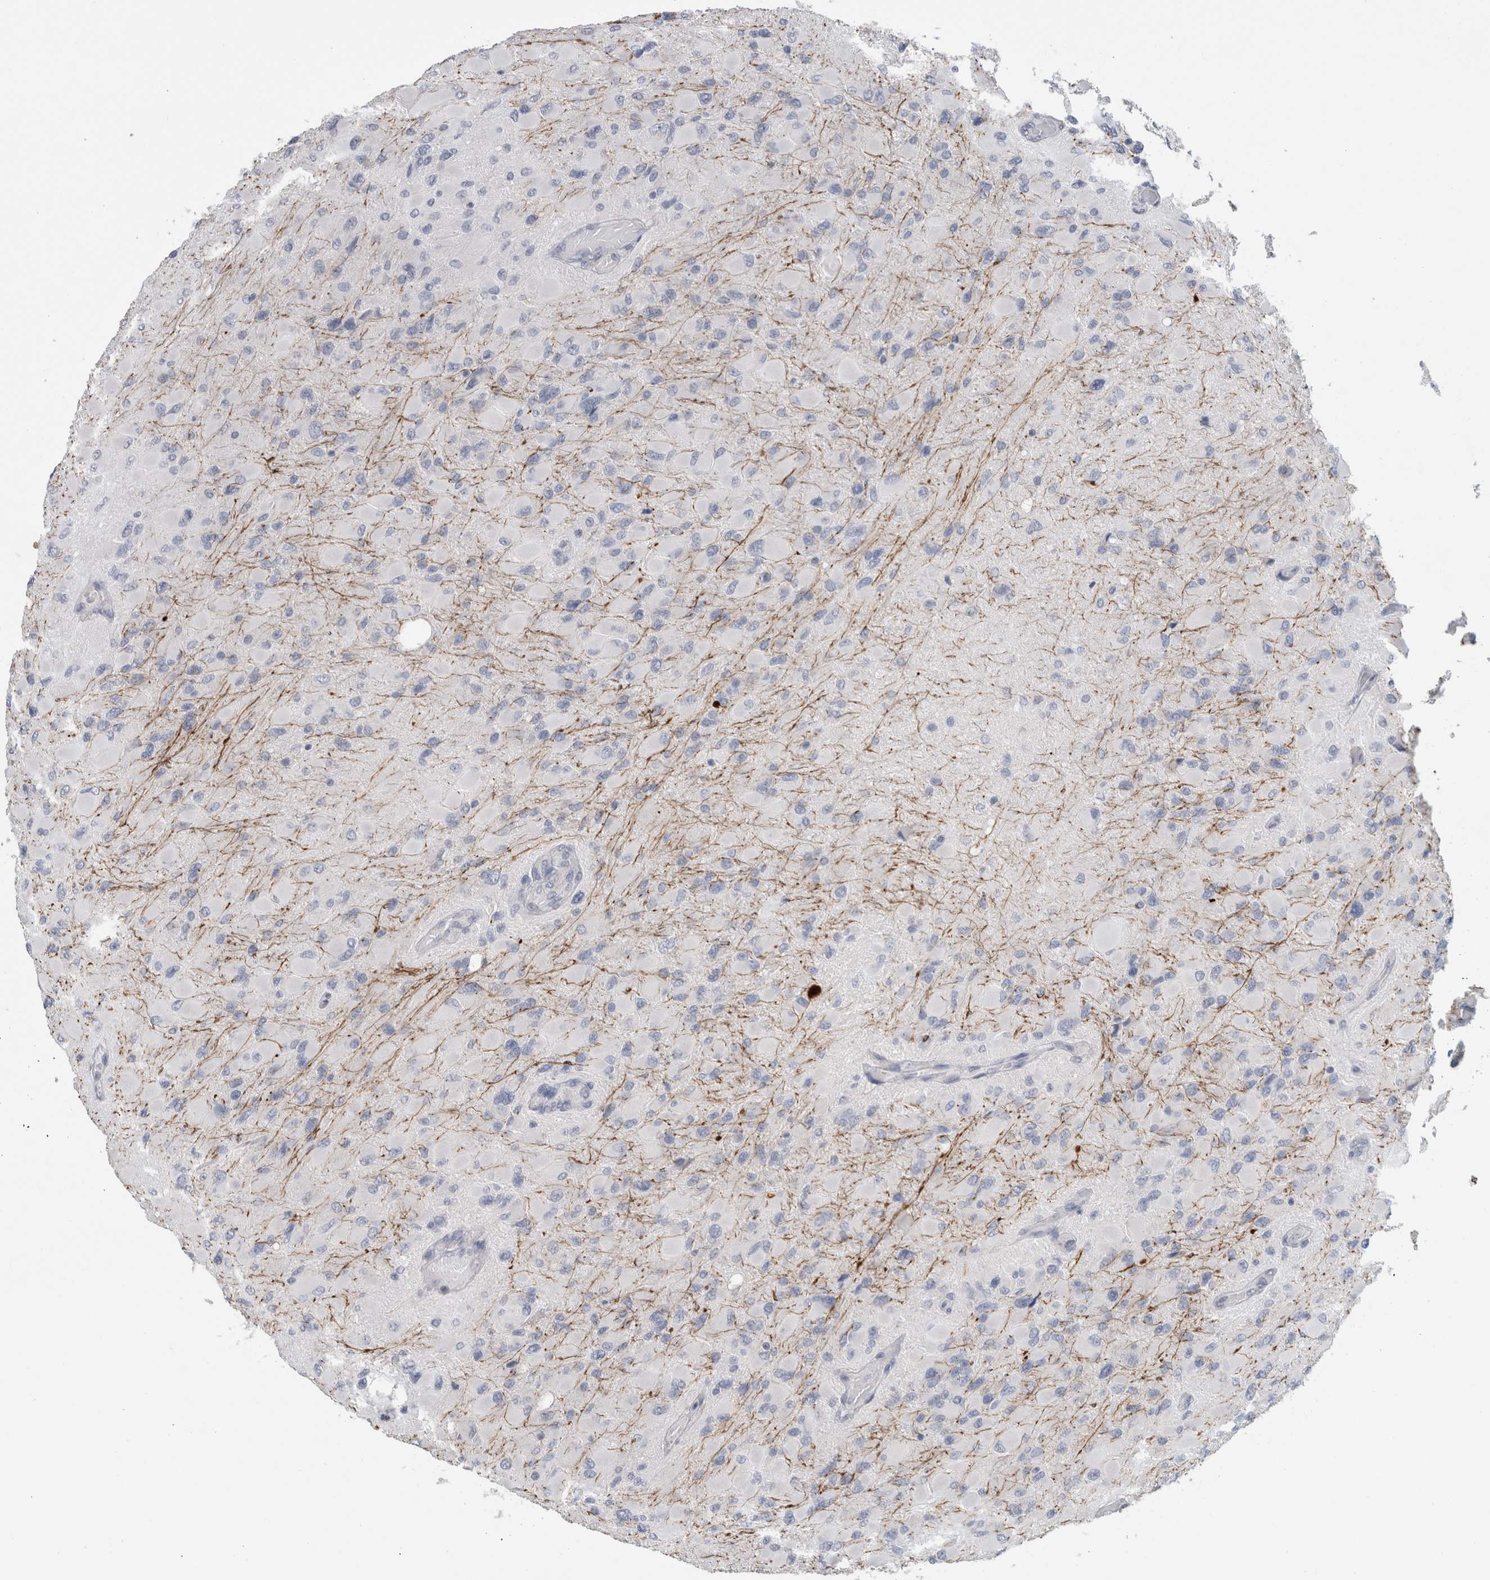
{"staining": {"intensity": "negative", "quantity": "none", "location": "none"}, "tissue": "glioma", "cell_type": "Tumor cells", "image_type": "cancer", "snomed": [{"axis": "morphology", "description": "Glioma, malignant, High grade"}, {"axis": "topography", "description": "Cerebral cortex"}], "caption": "This is a micrograph of IHC staining of glioma, which shows no staining in tumor cells.", "gene": "NEFM", "patient": {"sex": "female", "age": 36}}